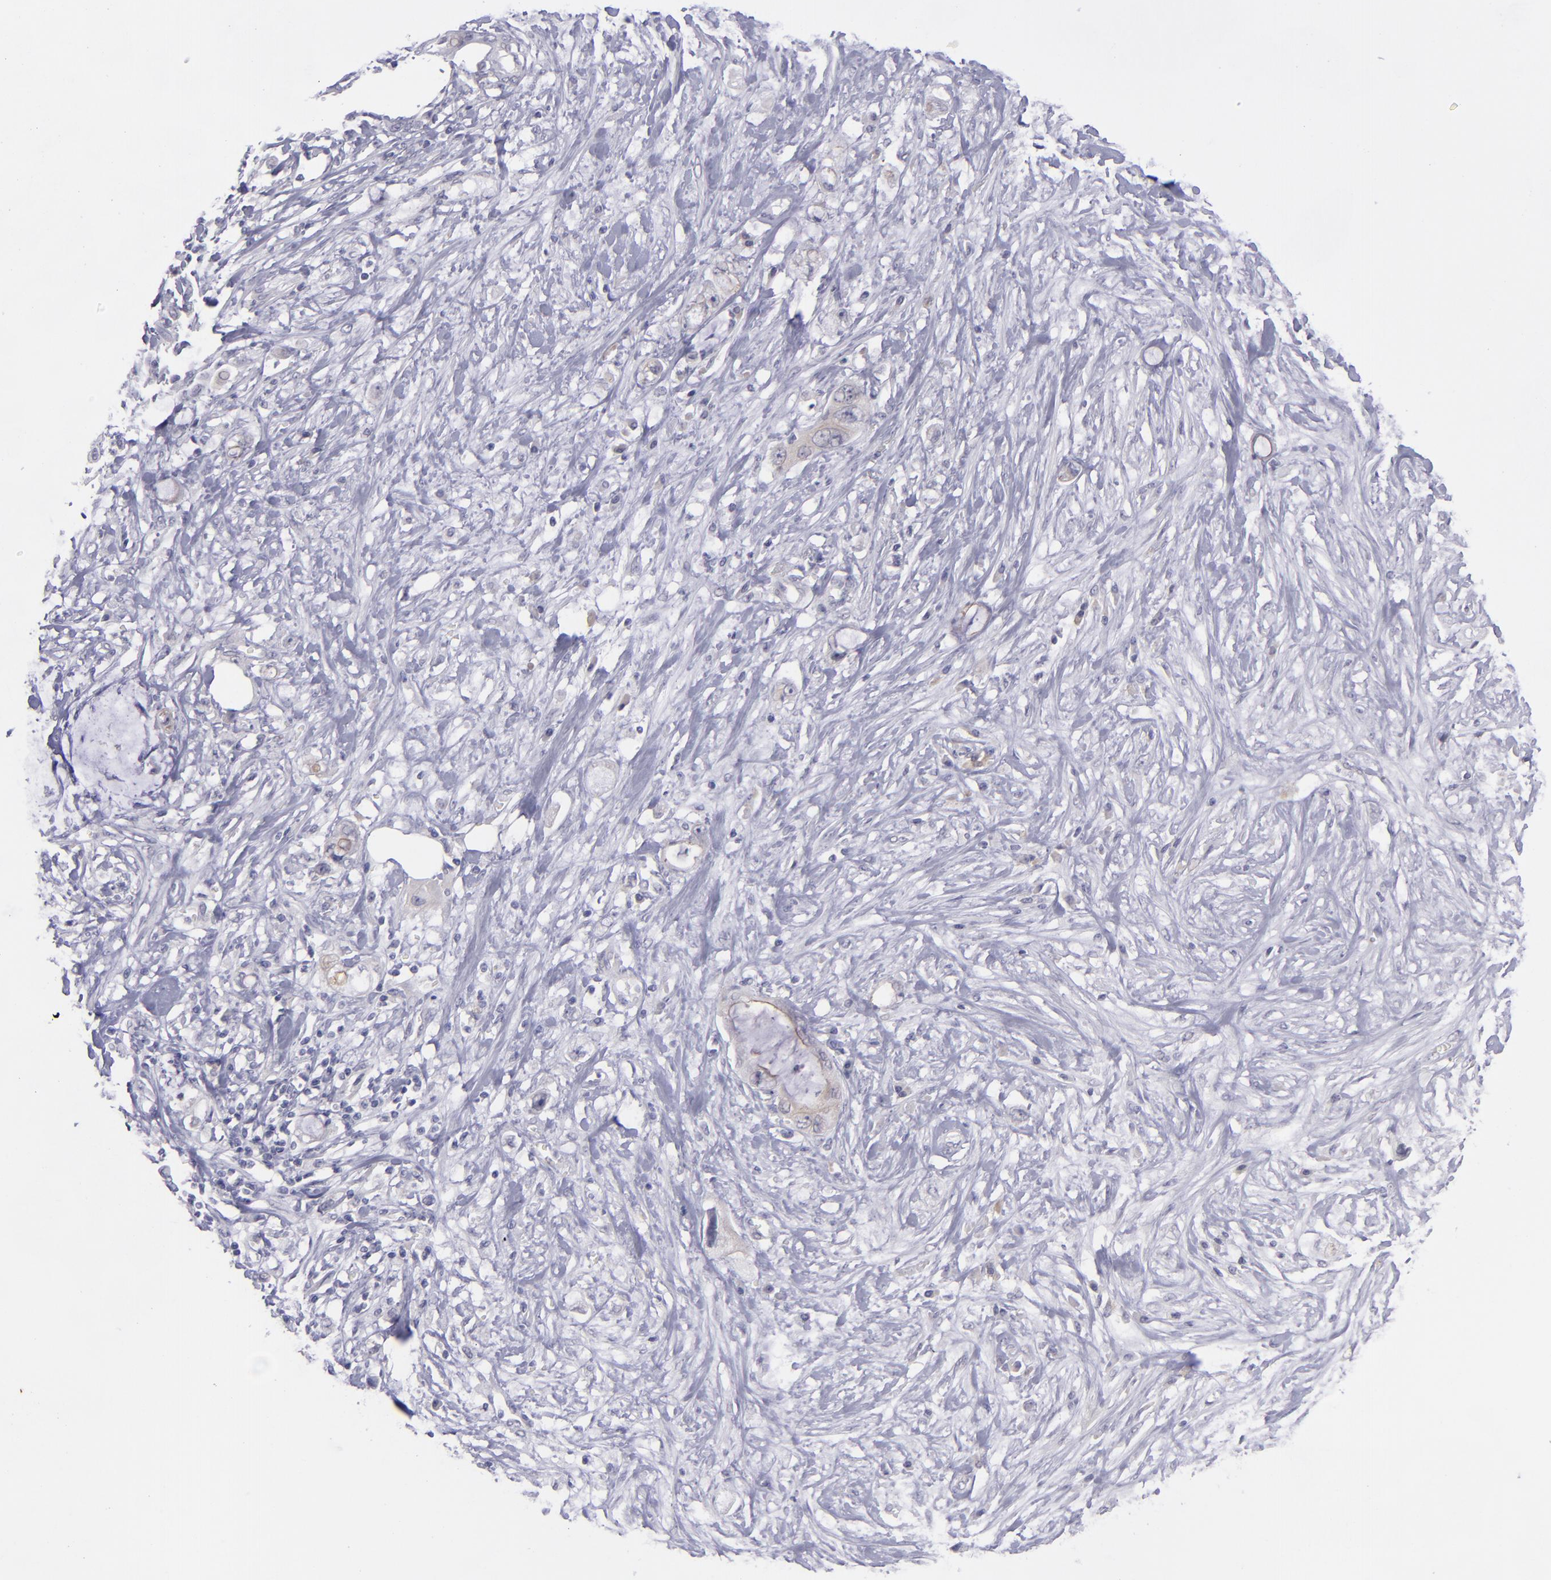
{"staining": {"intensity": "negative", "quantity": "none", "location": "none"}, "tissue": "pancreatic cancer", "cell_type": "Tumor cells", "image_type": "cancer", "snomed": [{"axis": "morphology", "description": "Adenocarcinoma, NOS"}, {"axis": "topography", "description": "Pancreas"}, {"axis": "topography", "description": "Stomach, upper"}], "caption": "There is no significant expression in tumor cells of pancreatic cancer (adenocarcinoma).", "gene": "EVPL", "patient": {"sex": "male", "age": 77}}